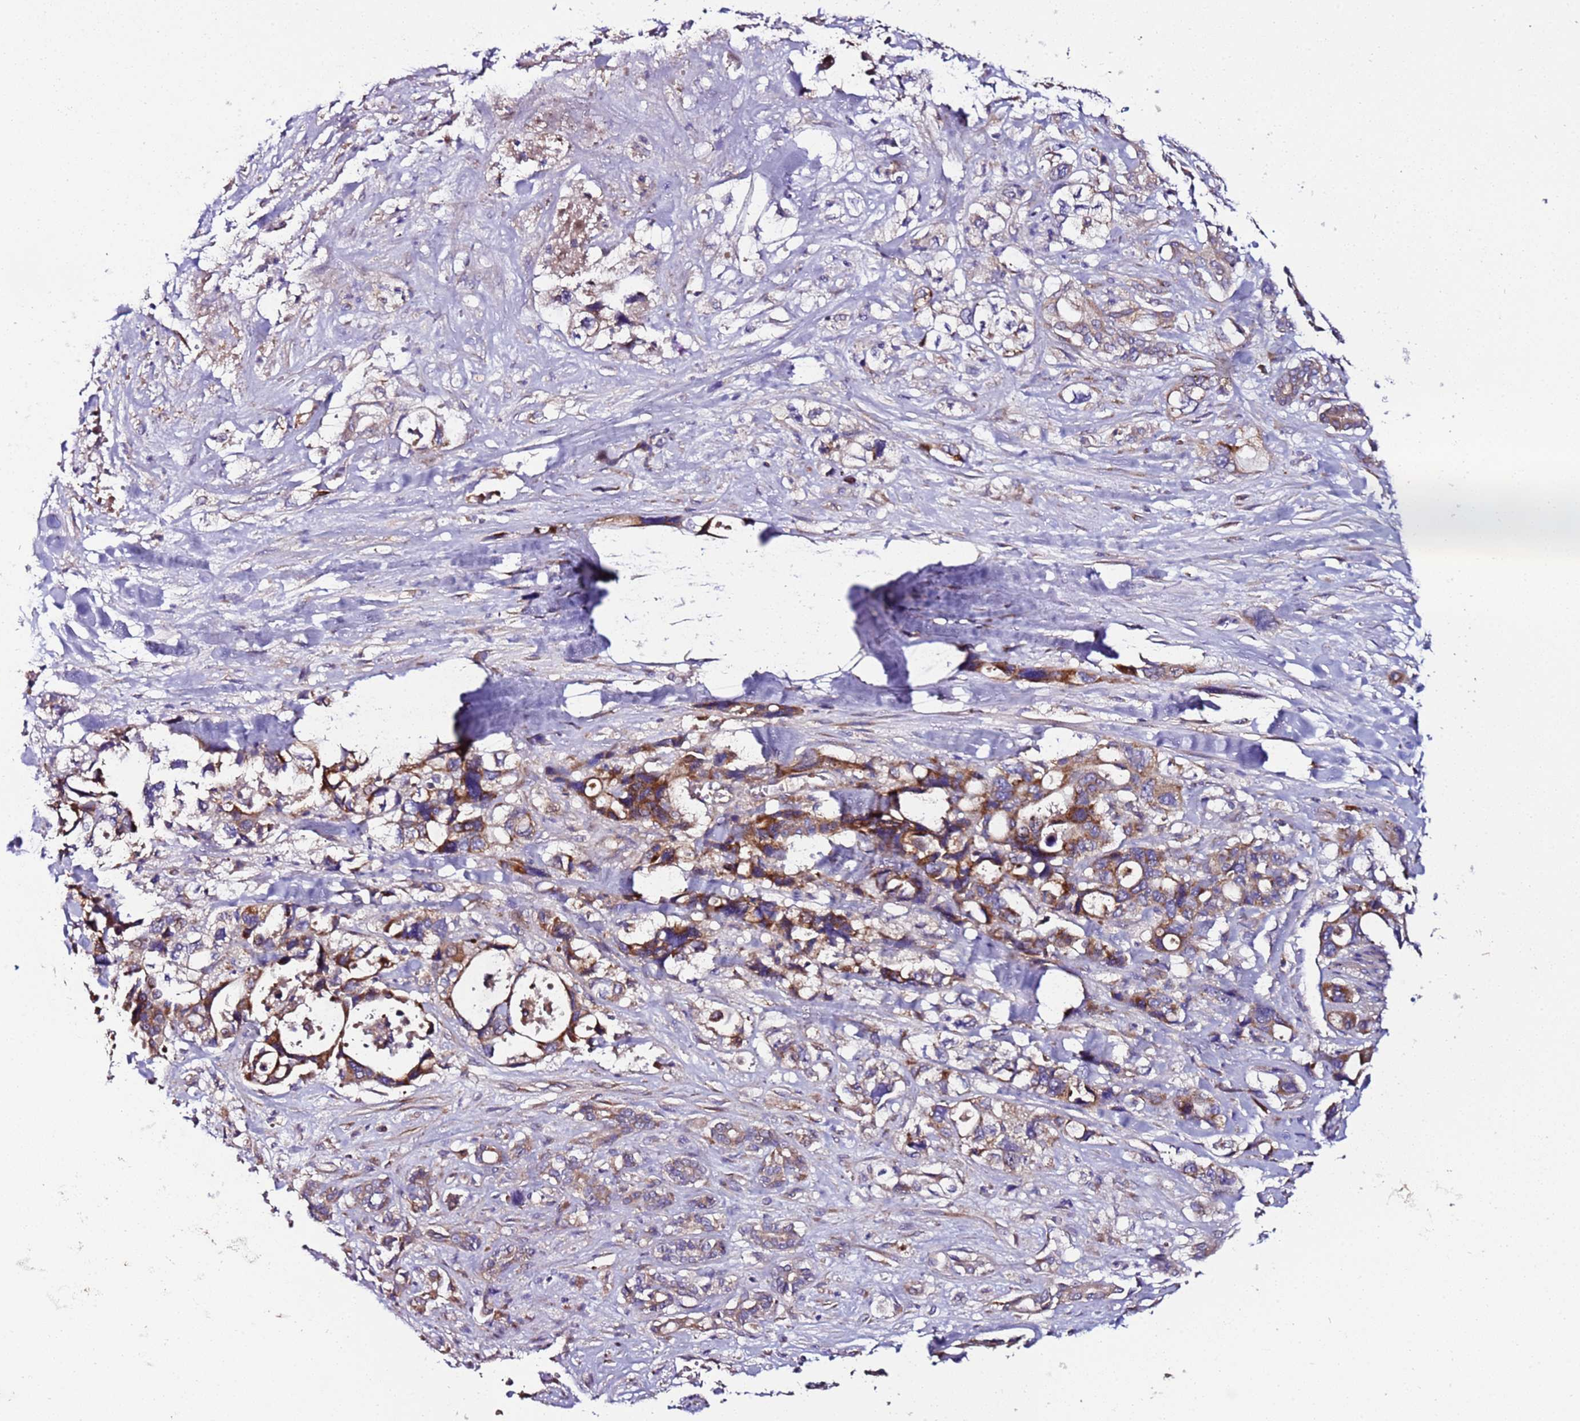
{"staining": {"intensity": "moderate", "quantity": ">75%", "location": "cytoplasmic/membranous"}, "tissue": "pancreatic cancer", "cell_type": "Tumor cells", "image_type": "cancer", "snomed": [{"axis": "morphology", "description": "Adenocarcinoma, NOS"}, {"axis": "topography", "description": "Pancreas"}], "caption": "Moderate cytoplasmic/membranous staining is identified in approximately >75% of tumor cells in pancreatic cancer (adenocarcinoma).", "gene": "C19orf12", "patient": {"sex": "male", "age": 46}}